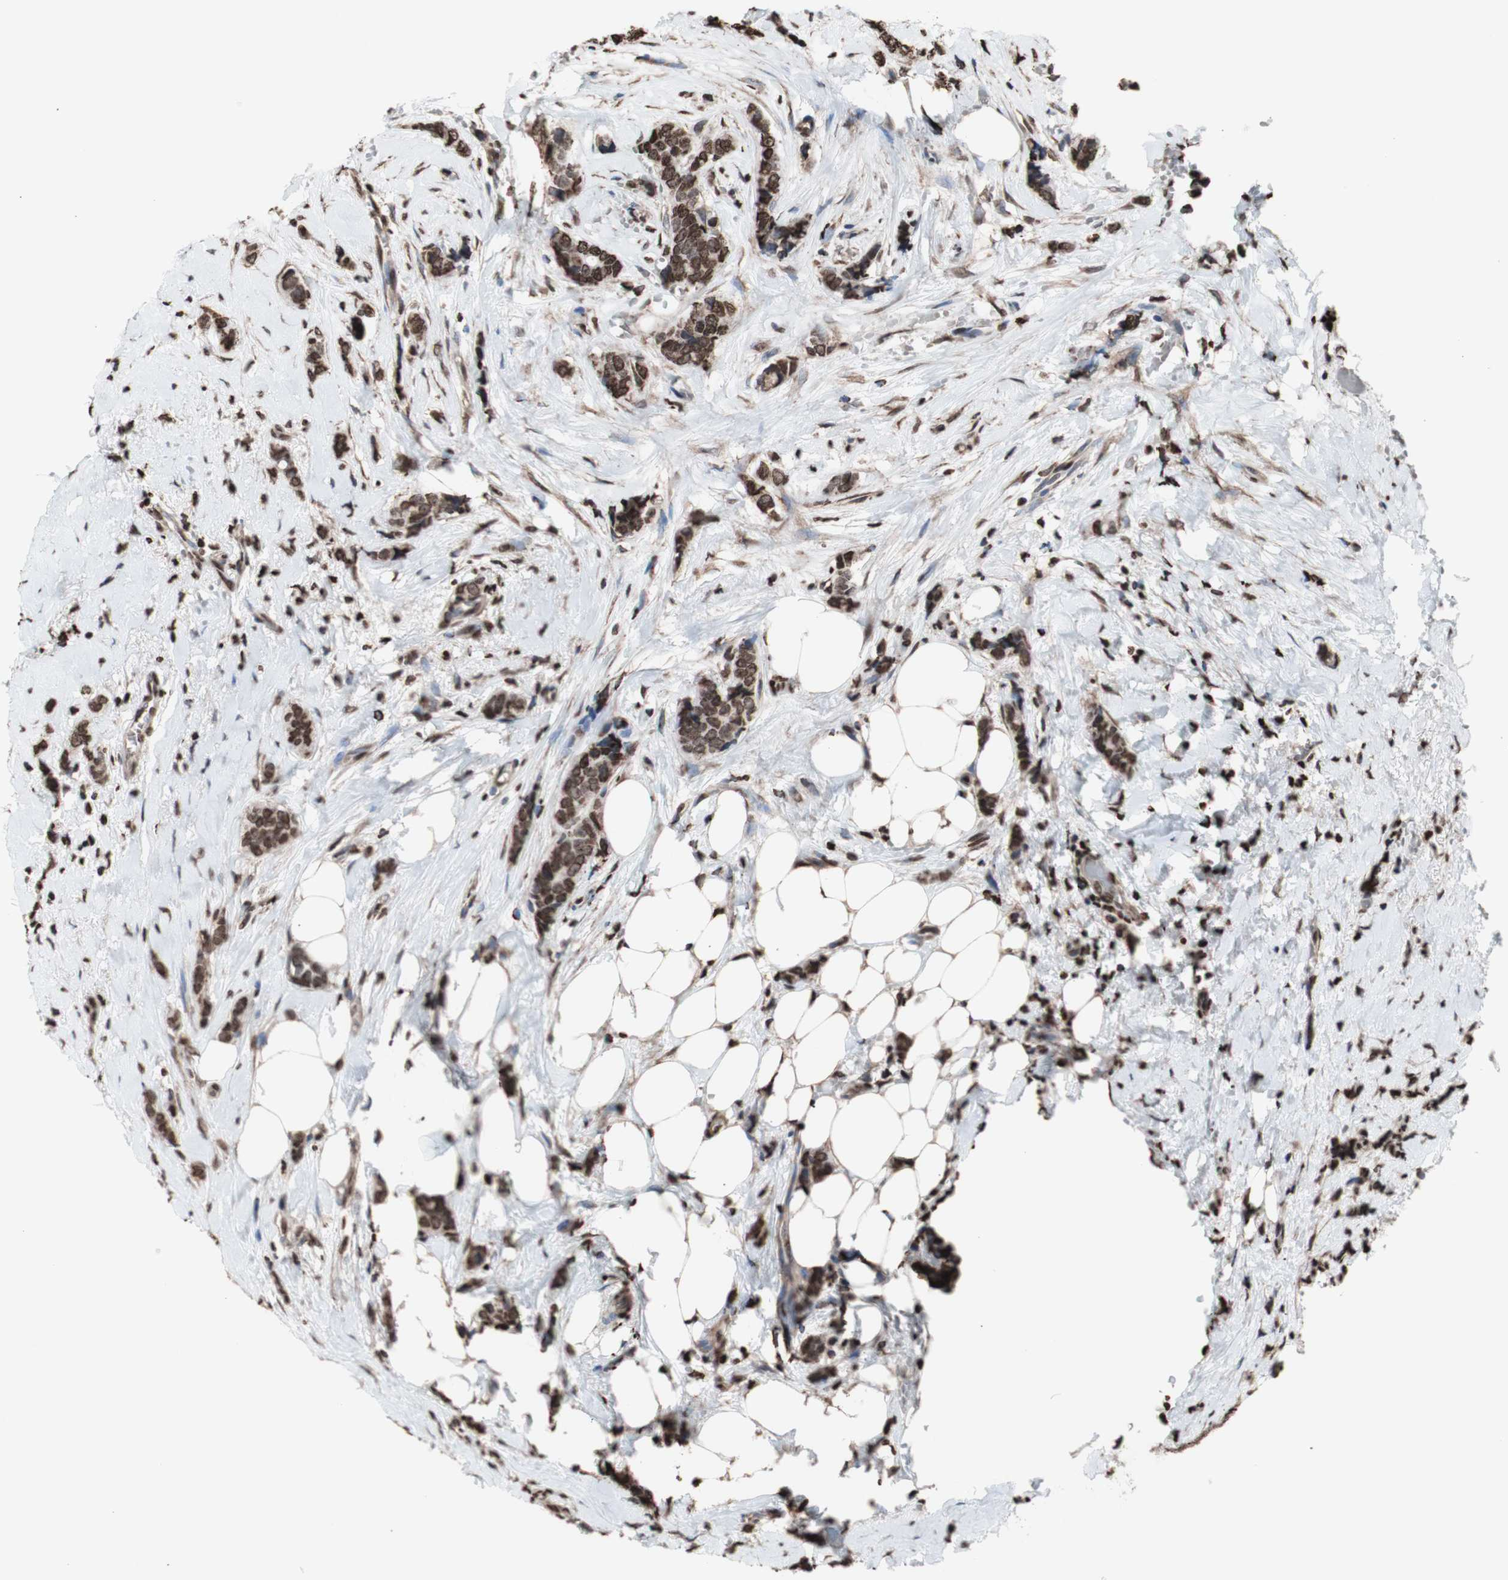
{"staining": {"intensity": "moderate", "quantity": ">75%", "location": "nuclear"}, "tissue": "breast cancer", "cell_type": "Tumor cells", "image_type": "cancer", "snomed": [{"axis": "morphology", "description": "Lobular carcinoma"}, {"axis": "topography", "description": "Skin"}, {"axis": "topography", "description": "Breast"}], "caption": "DAB (3,3'-diaminobenzidine) immunohistochemical staining of breast lobular carcinoma shows moderate nuclear protein positivity in about >75% of tumor cells.", "gene": "SNAI2", "patient": {"sex": "female", "age": 46}}